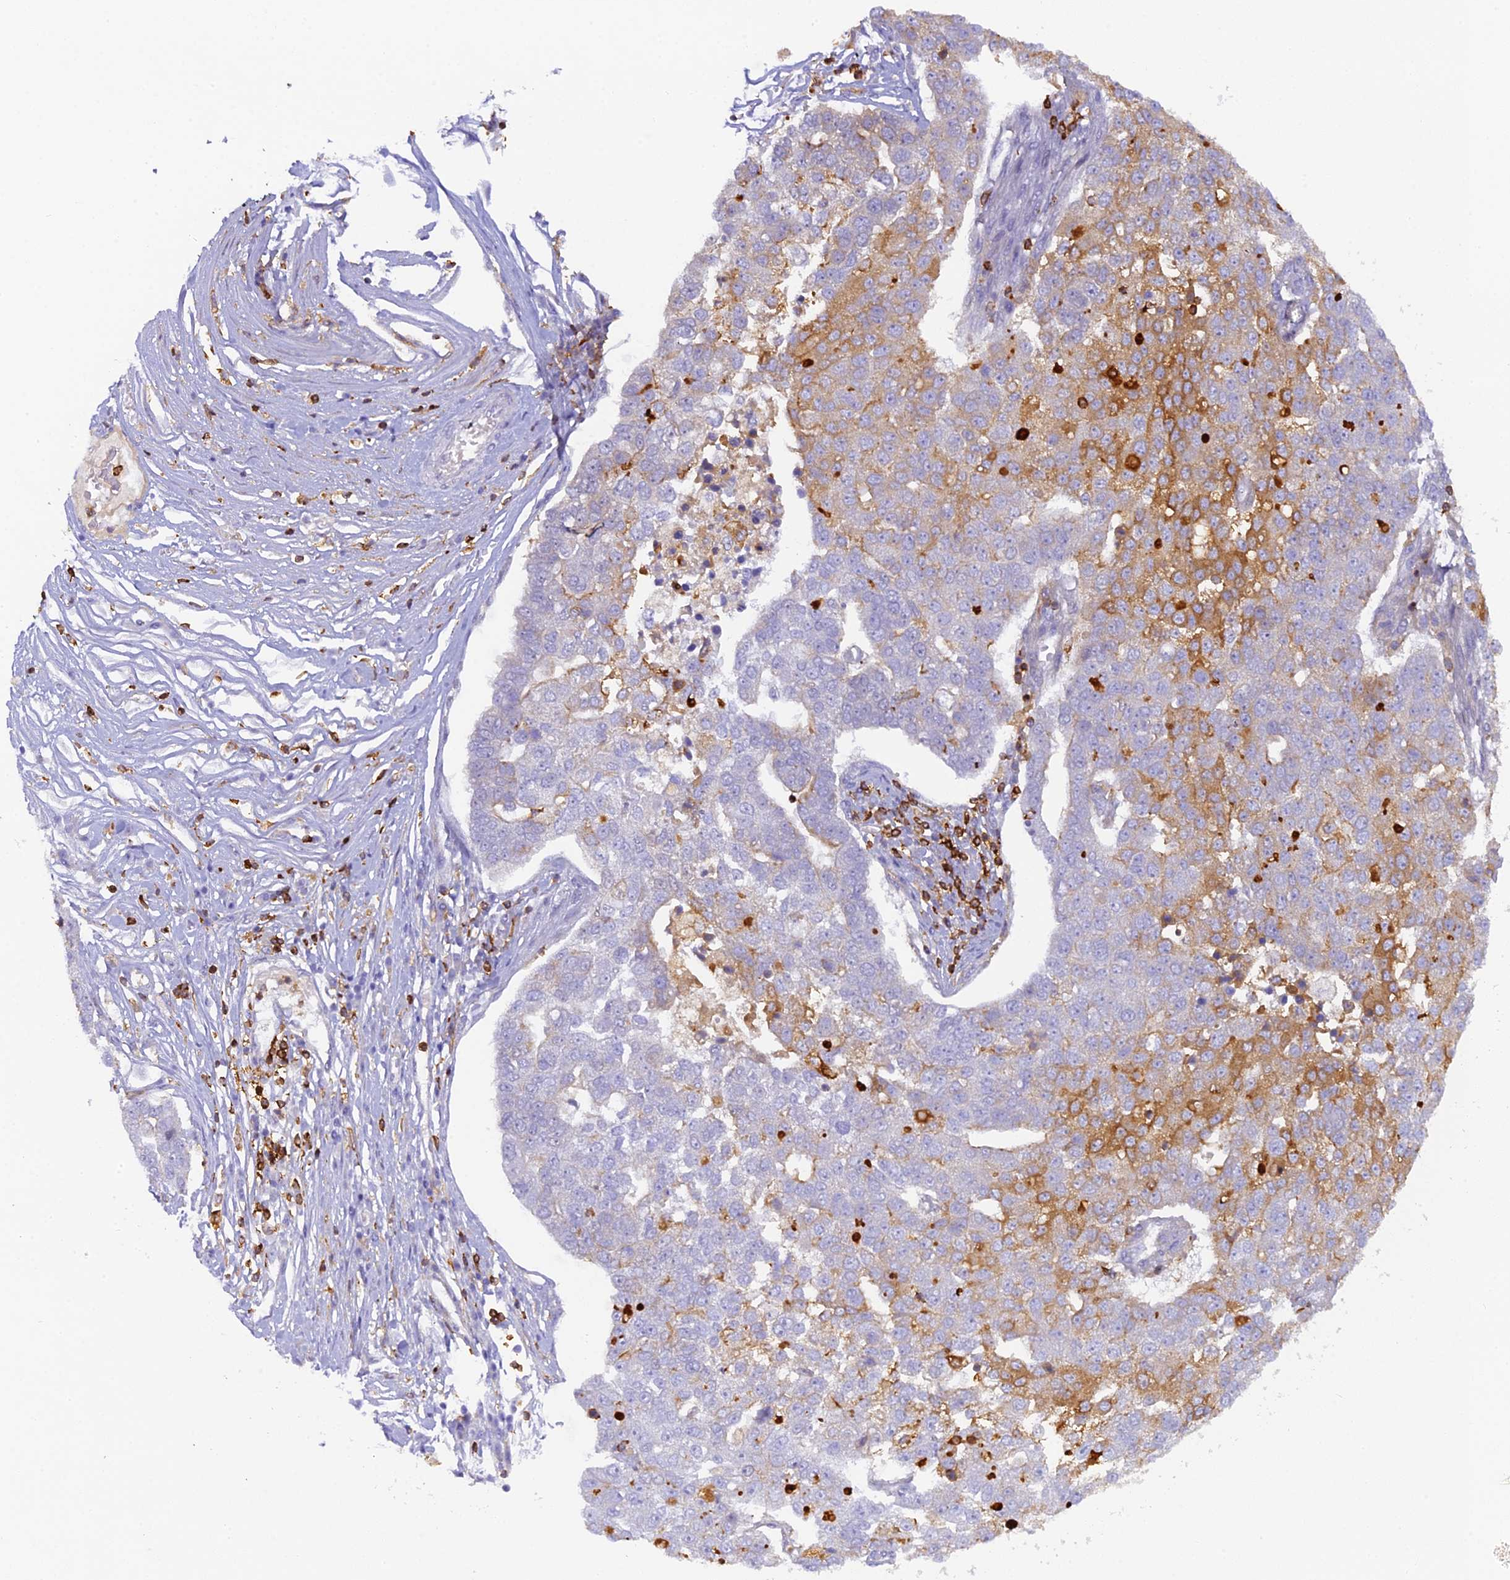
{"staining": {"intensity": "moderate", "quantity": "<25%", "location": "cytoplasmic/membranous"}, "tissue": "pancreatic cancer", "cell_type": "Tumor cells", "image_type": "cancer", "snomed": [{"axis": "morphology", "description": "Adenocarcinoma, NOS"}, {"axis": "topography", "description": "Pancreas"}], "caption": "Moderate cytoplasmic/membranous expression for a protein is identified in about <25% of tumor cells of pancreatic adenocarcinoma using IHC.", "gene": "FYB1", "patient": {"sex": "female", "age": 61}}